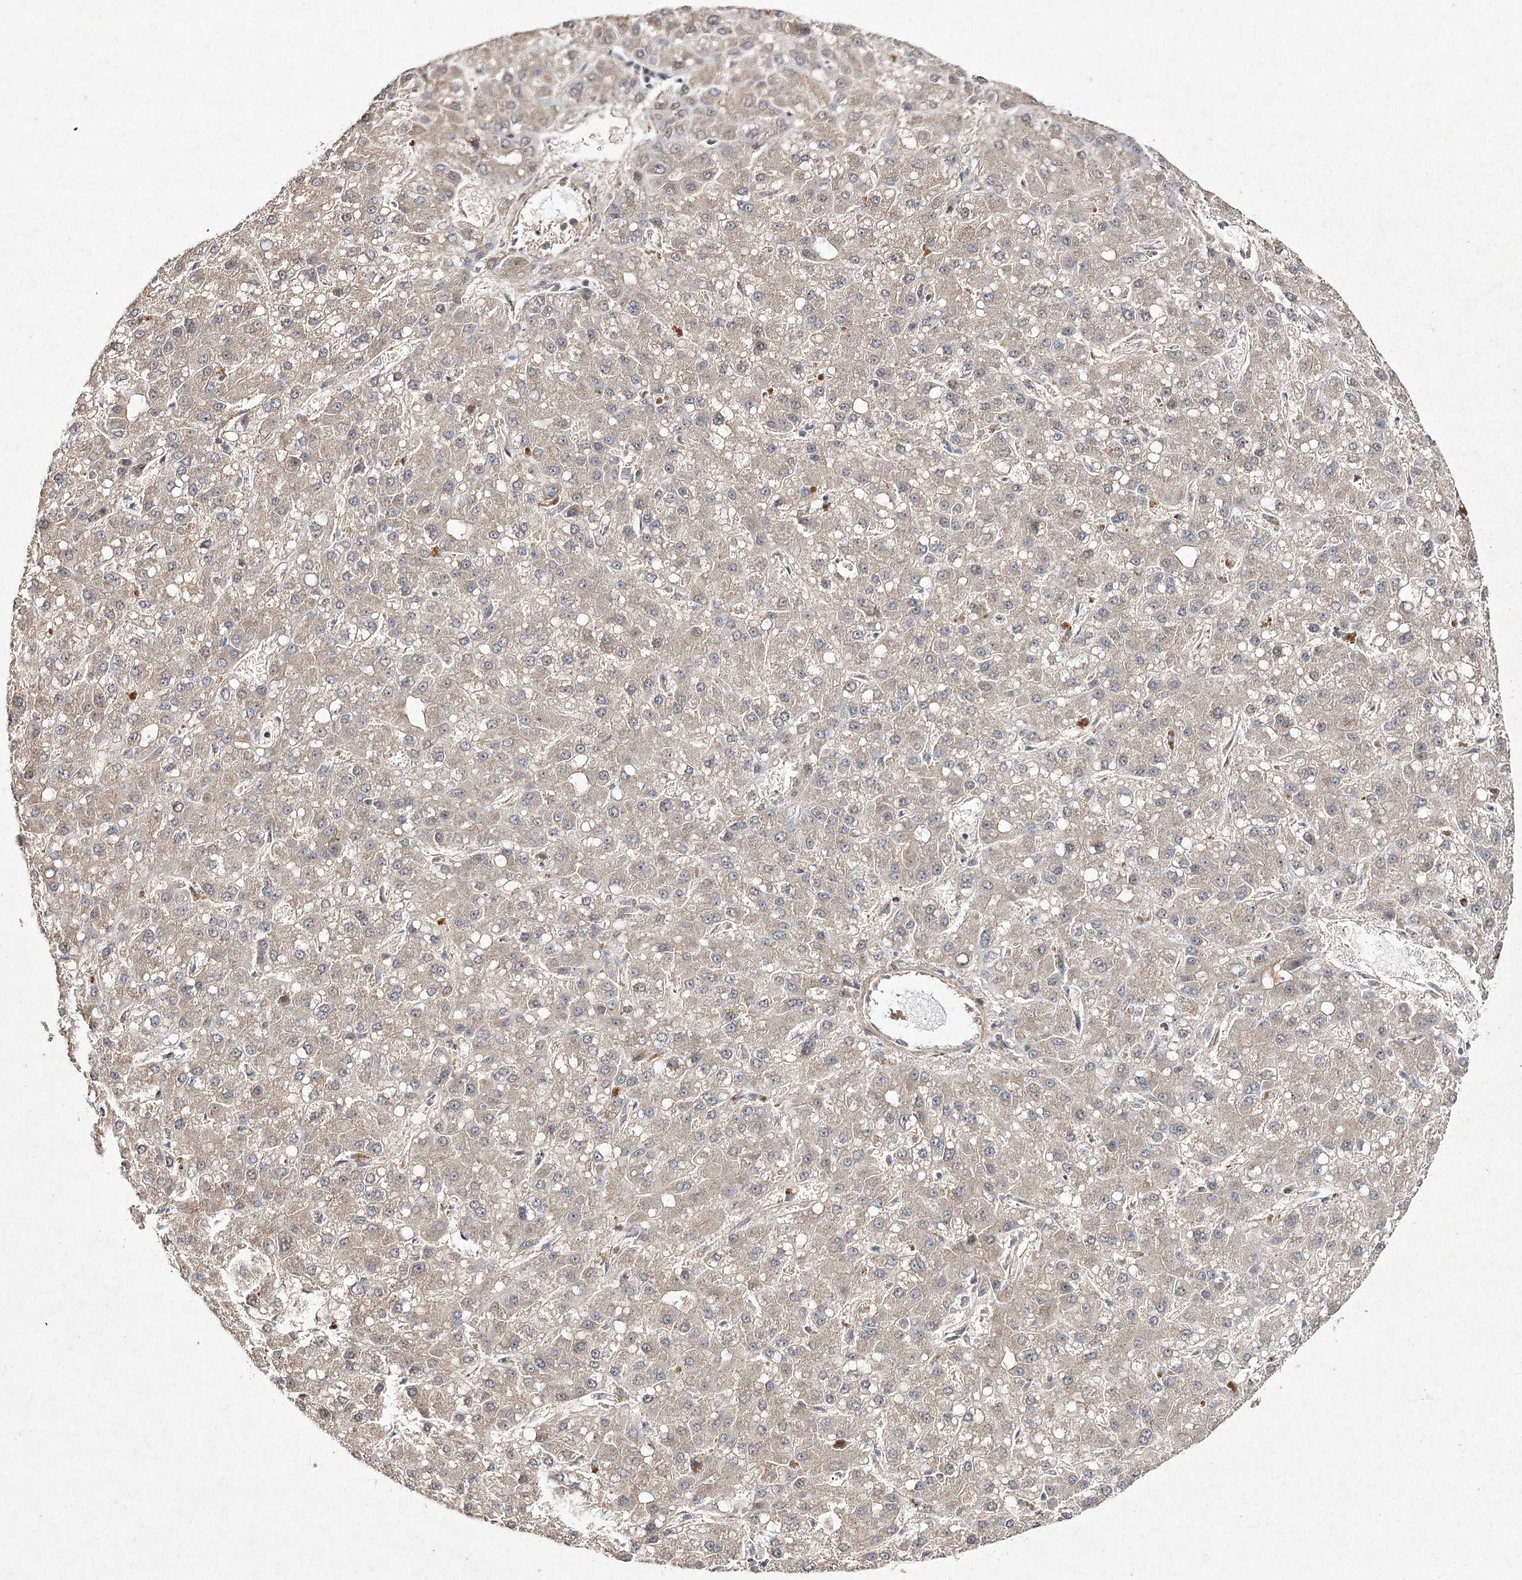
{"staining": {"intensity": "weak", "quantity": "25%-75%", "location": "cytoplasmic/membranous"}, "tissue": "liver cancer", "cell_type": "Tumor cells", "image_type": "cancer", "snomed": [{"axis": "morphology", "description": "Carcinoma, Hepatocellular, NOS"}, {"axis": "topography", "description": "Liver"}], "caption": "Brown immunohistochemical staining in liver hepatocellular carcinoma shows weak cytoplasmic/membranous expression in about 25%-75% of tumor cells.", "gene": "FANCL", "patient": {"sex": "male", "age": 67}}